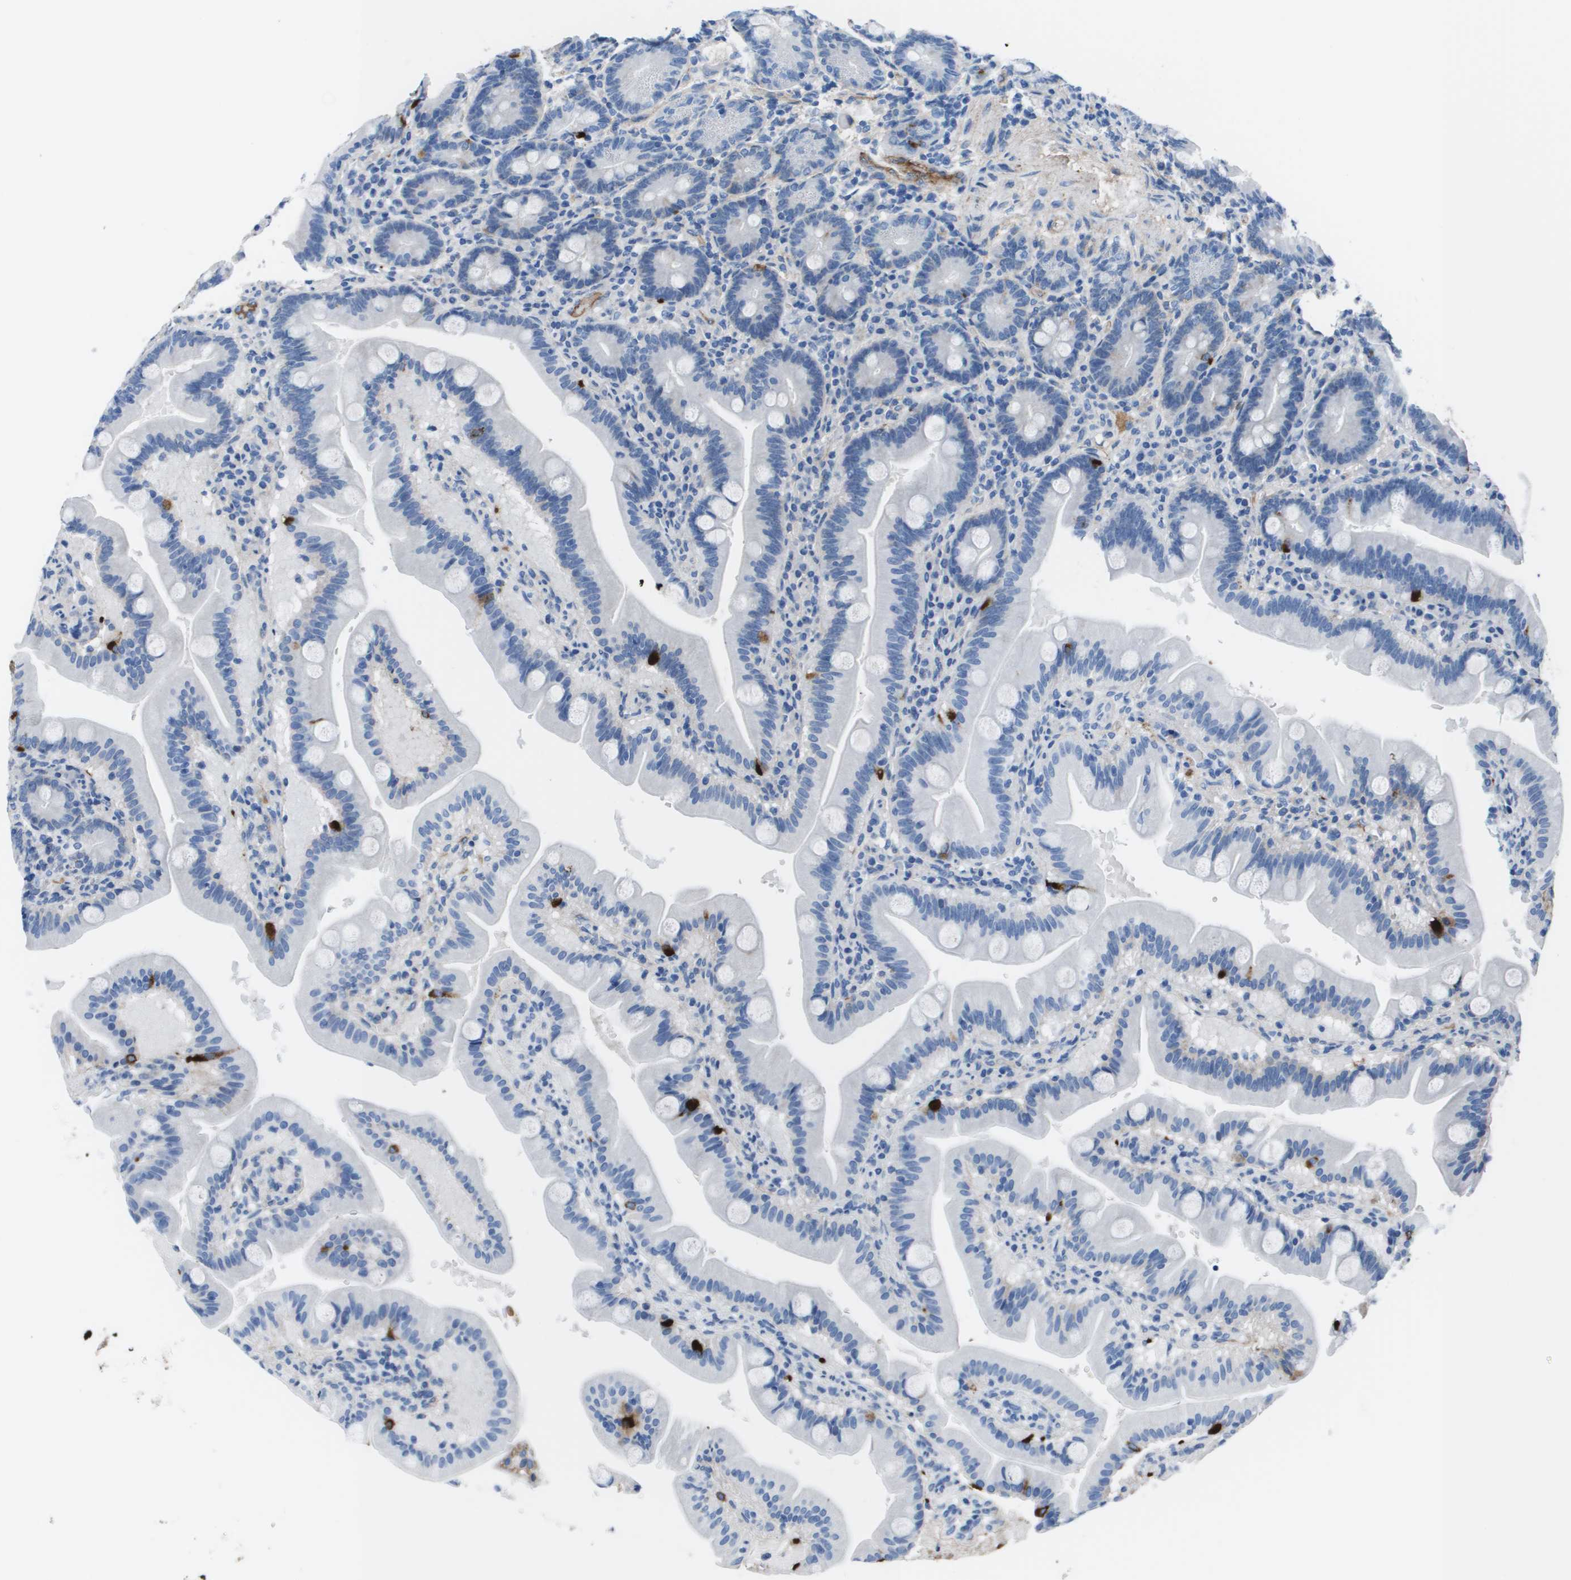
{"staining": {"intensity": "moderate", "quantity": "<25%", "location": "cytoplasmic/membranous"}, "tissue": "duodenum", "cell_type": "Glandular cells", "image_type": "normal", "snomed": [{"axis": "morphology", "description": "Normal tissue, NOS"}, {"axis": "topography", "description": "Duodenum"}], "caption": "High-magnification brightfield microscopy of normal duodenum stained with DAB (3,3'-diaminobenzidine) (brown) and counterstained with hematoxylin (blue). glandular cells exhibit moderate cytoplasmic/membranous positivity is seen in approximately<25% of cells.", "gene": "VTN", "patient": {"sex": "male", "age": 54}}